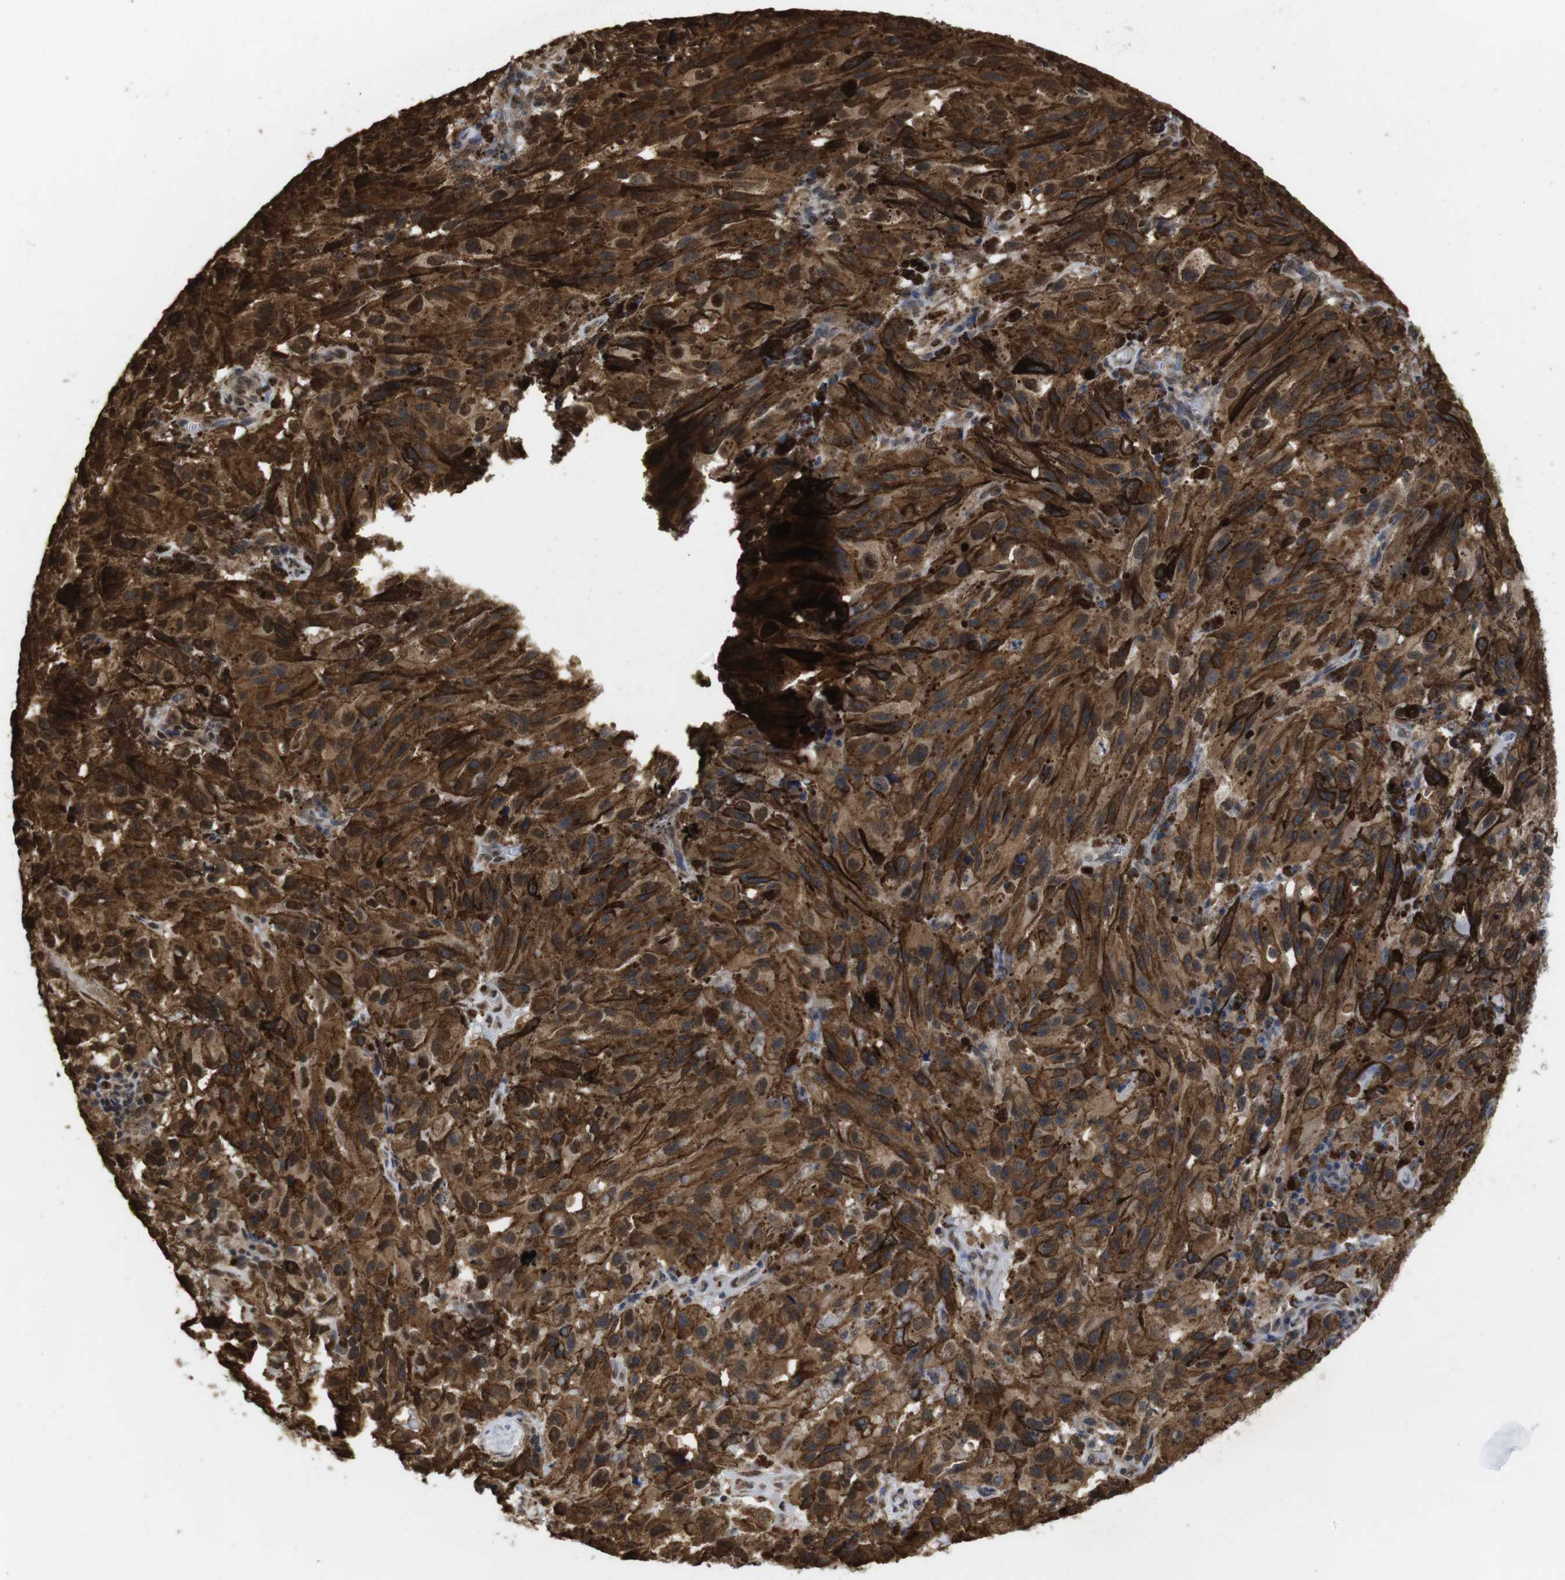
{"staining": {"intensity": "strong", "quantity": ">75%", "location": "cytoplasmic/membranous,nuclear"}, "tissue": "melanoma", "cell_type": "Tumor cells", "image_type": "cancer", "snomed": [{"axis": "morphology", "description": "Malignant melanoma, NOS"}, {"axis": "topography", "description": "Skin"}], "caption": "High-power microscopy captured an immunohistochemistry histopathology image of malignant melanoma, revealing strong cytoplasmic/membranous and nuclear positivity in approximately >75% of tumor cells. (DAB (3,3'-diaminobenzidine) = brown stain, brightfield microscopy at high magnification).", "gene": "SUMO3", "patient": {"sex": "female", "age": 104}}